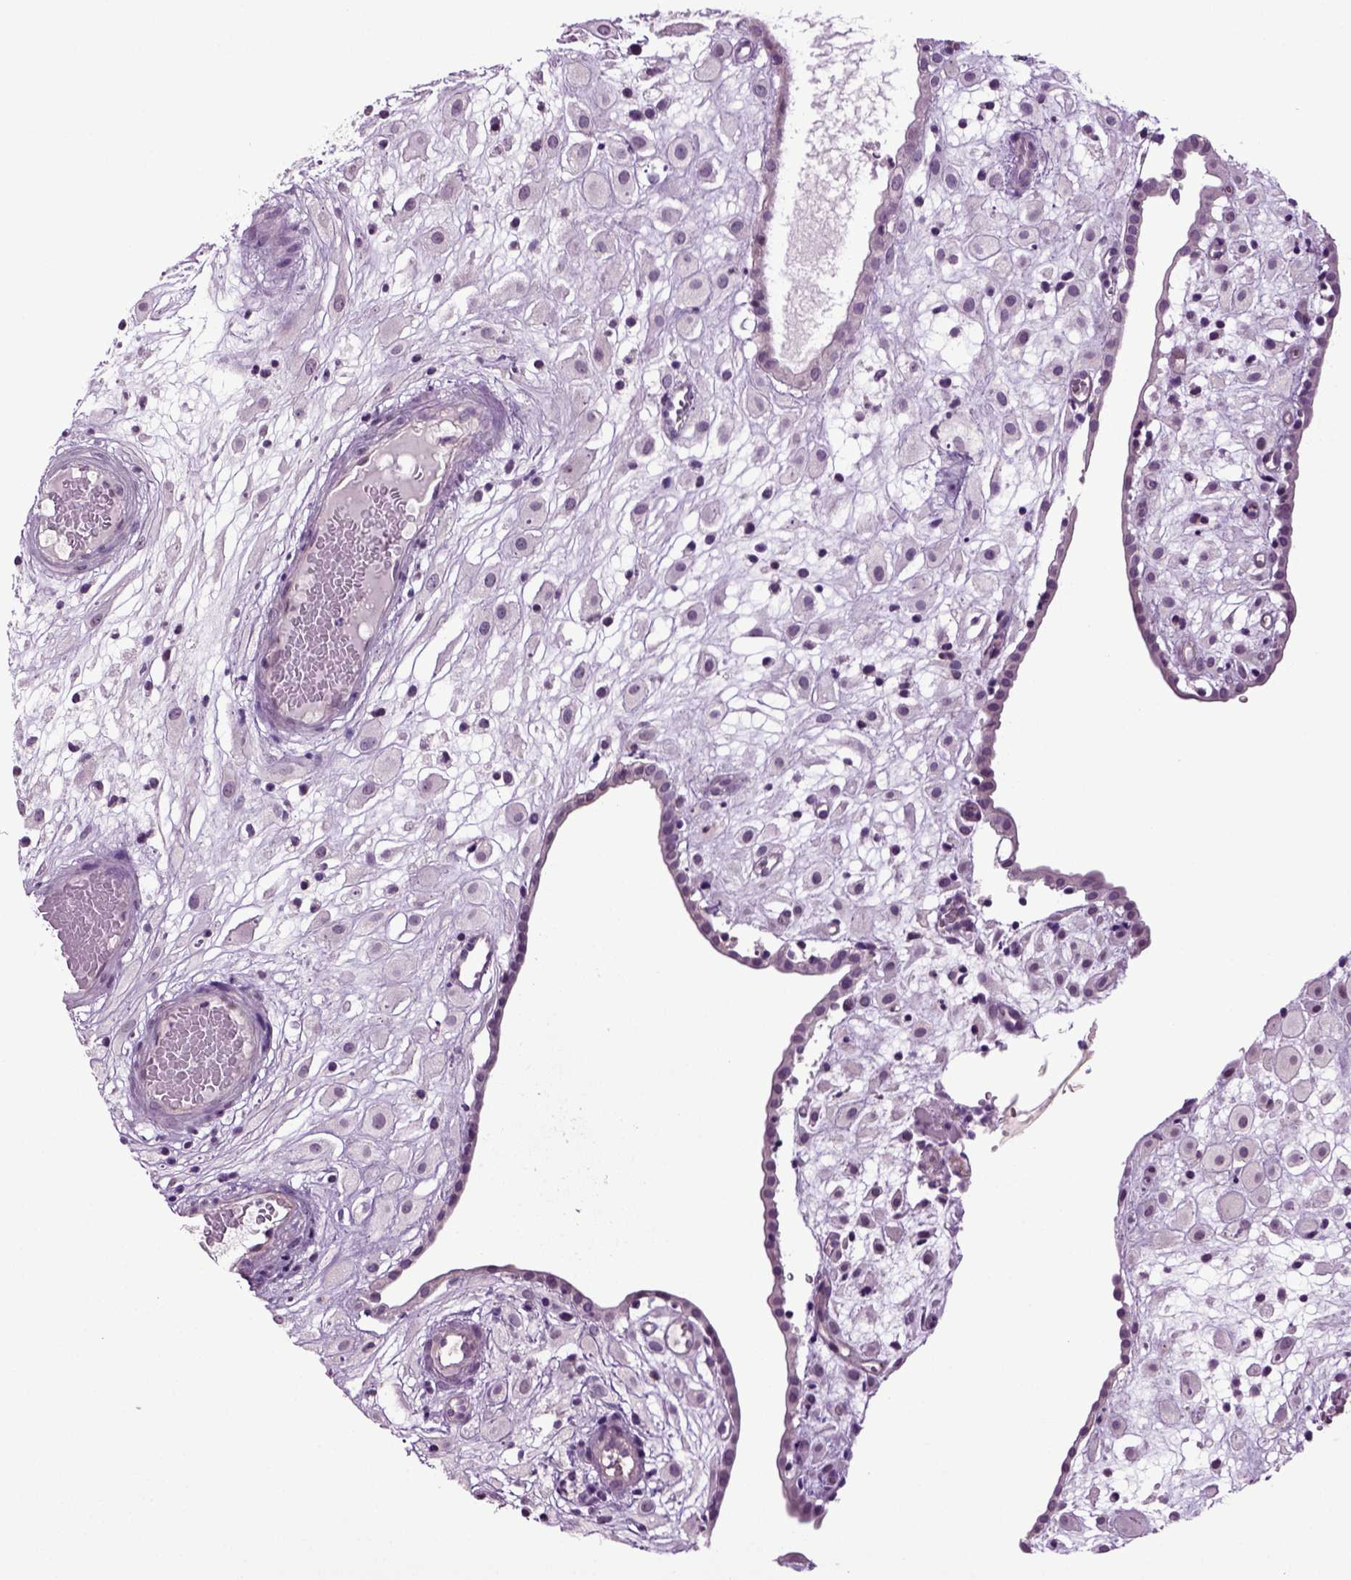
{"staining": {"intensity": "negative", "quantity": "none", "location": "none"}, "tissue": "placenta", "cell_type": "Decidual cells", "image_type": "normal", "snomed": [{"axis": "morphology", "description": "Normal tissue, NOS"}, {"axis": "topography", "description": "Placenta"}], "caption": "This is a micrograph of immunohistochemistry staining of unremarkable placenta, which shows no positivity in decidual cells.", "gene": "PLCH2", "patient": {"sex": "female", "age": 24}}